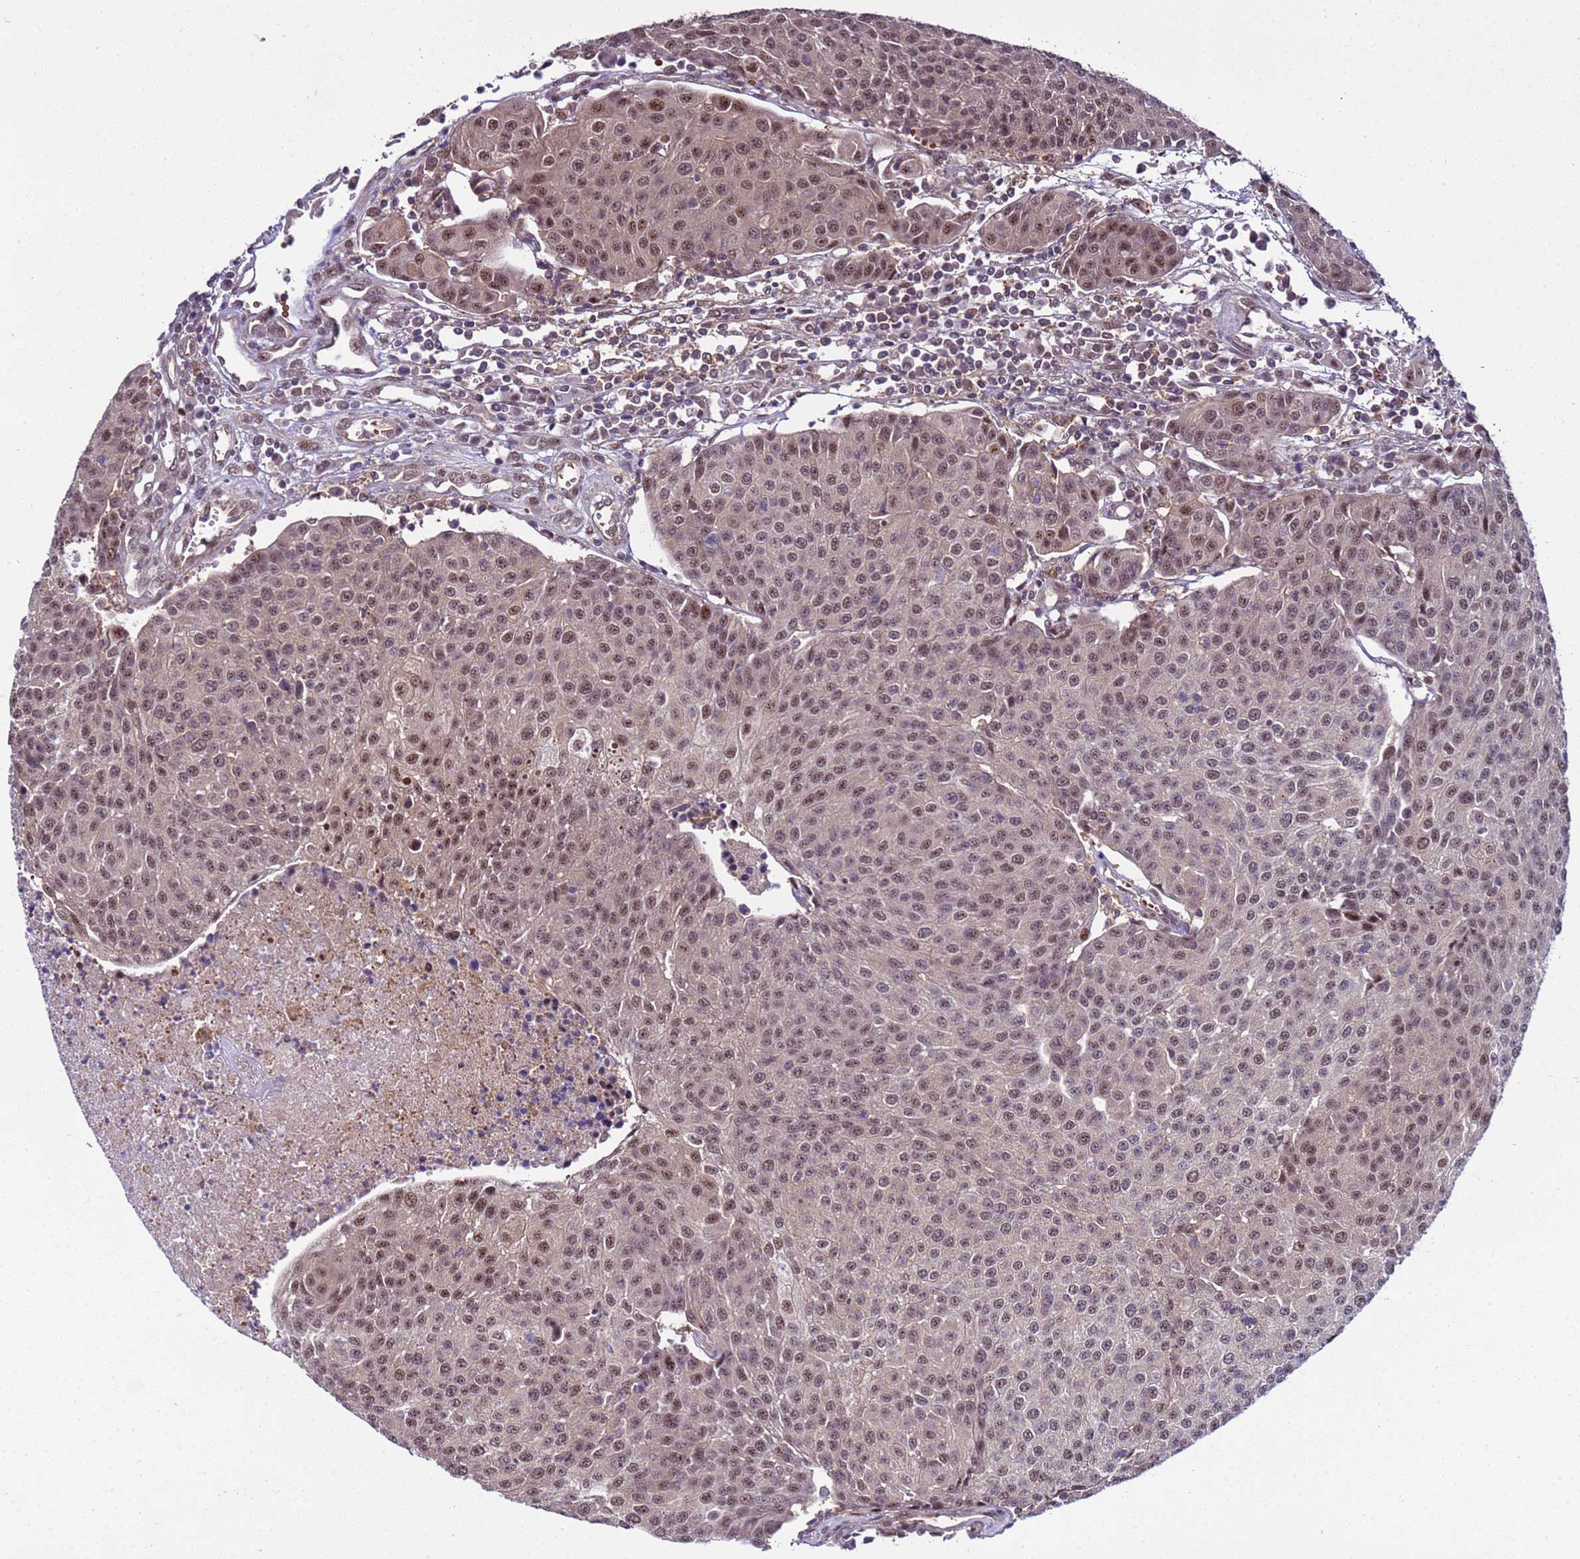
{"staining": {"intensity": "moderate", "quantity": ">75%", "location": "nuclear"}, "tissue": "urothelial cancer", "cell_type": "Tumor cells", "image_type": "cancer", "snomed": [{"axis": "morphology", "description": "Urothelial carcinoma, High grade"}, {"axis": "topography", "description": "Urinary bladder"}], "caption": "Immunohistochemistry (IHC) photomicrograph of high-grade urothelial carcinoma stained for a protein (brown), which shows medium levels of moderate nuclear staining in about >75% of tumor cells.", "gene": "GEN1", "patient": {"sex": "female", "age": 85}}